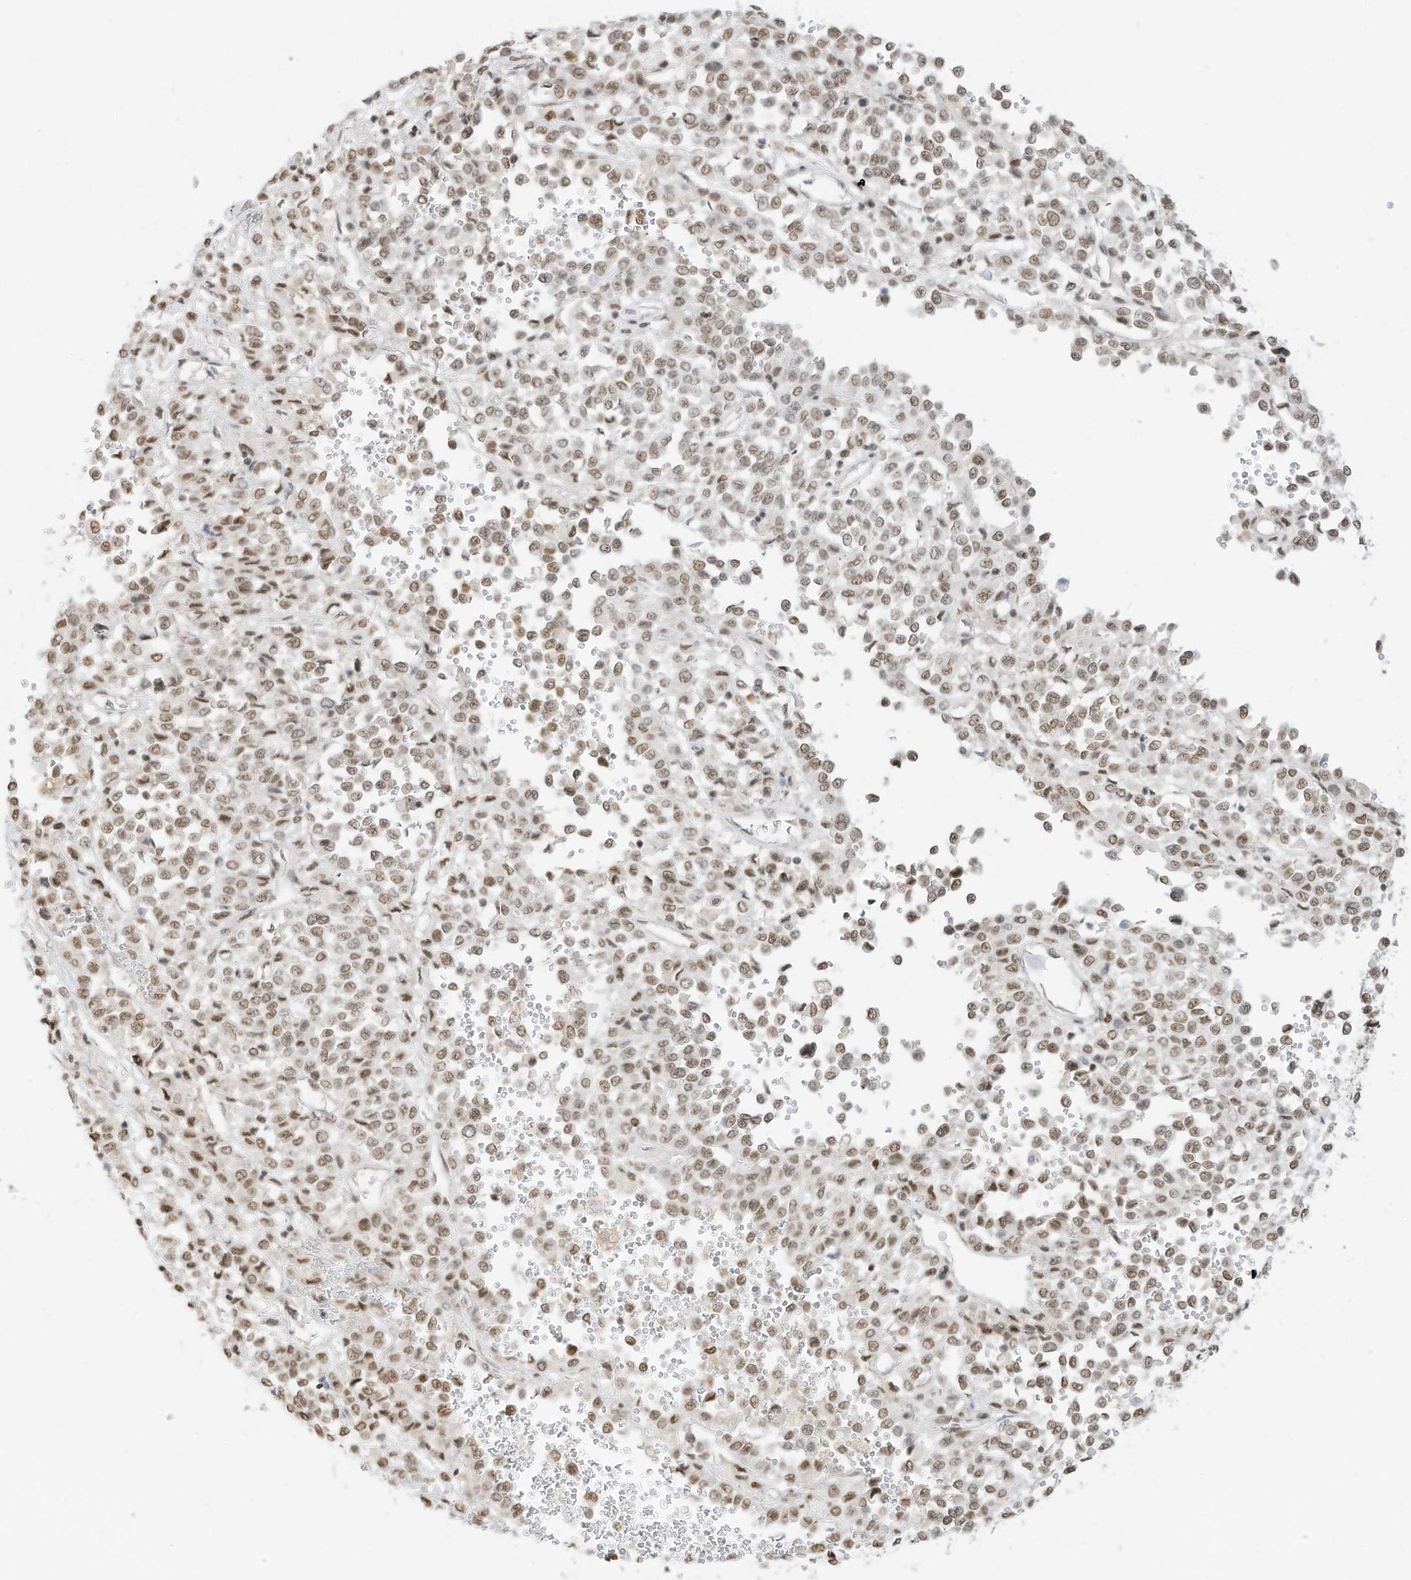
{"staining": {"intensity": "weak", "quantity": ">75%", "location": "nuclear"}, "tissue": "melanoma", "cell_type": "Tumor cells", "image_type": "cancer", "snomed": [{"axis": "morphology", "description": "Malignant melanoma, Metastatic site"}, {"axis": "topography", "description": "Pancreas"}], "caption": "Immunohistochemistry image of neoplastic tissue: human malignant melanoma (metastatic site) stained using IHC exhibits low levels of weak protein expression localized specifically in the nuclear of tumor cells, appearing as a nuclear brown color.", "gene": "NHSL1", "patient": {"sex": "female", "age": 30}}